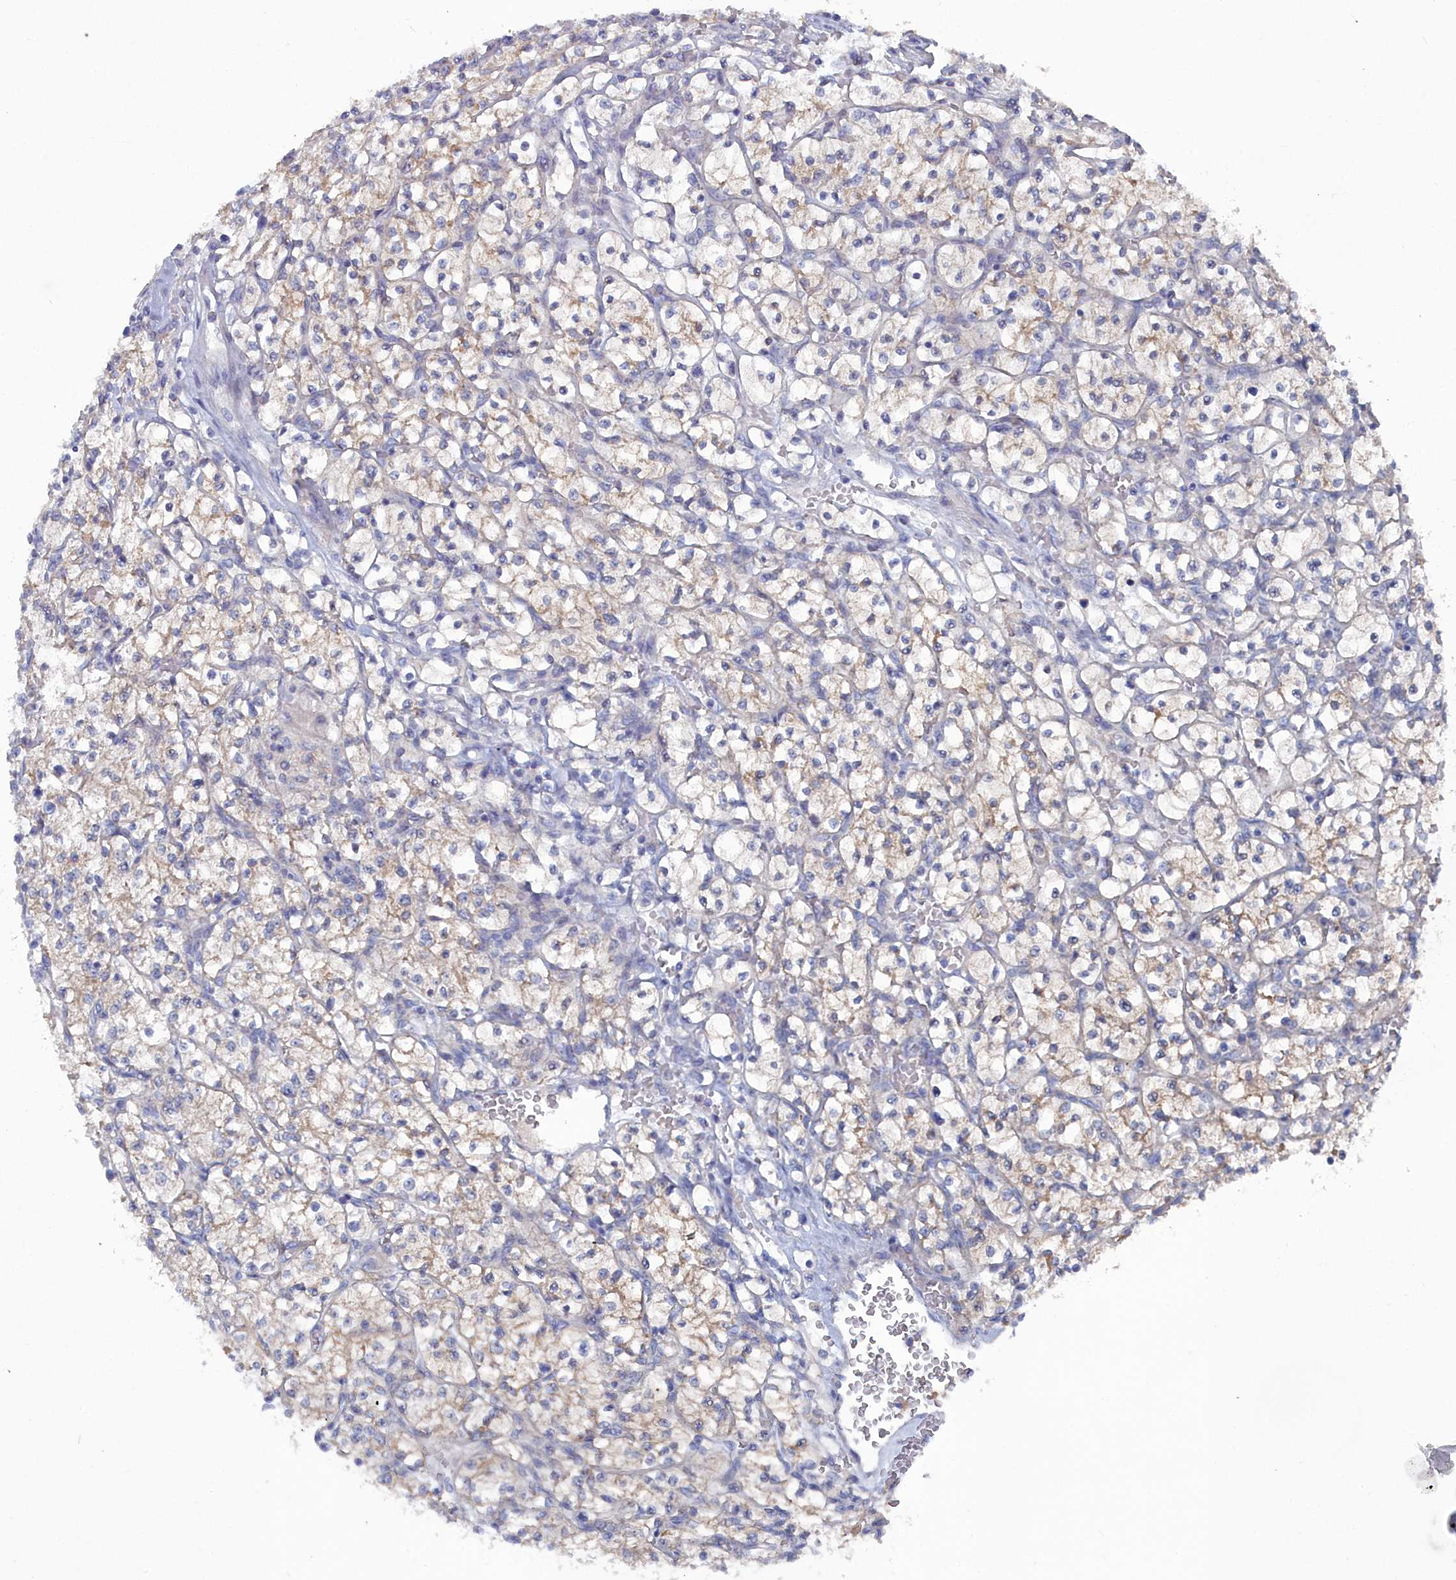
{"staining": {"intensity": "weak", "quantity": ">75%", "location": "cytoplasmic/membranous"}, "tissue": "renal cancer", "cell_type": "Tumor cells", "image_type": "cancer", "snomed": [{"axis": "morphology", "description": "Adenocarcinoma, NOS"}, {"axis": "topography", "description": "Kidney"}], "caption": "Adenocarcinoma (renal) tissue reveals weak cytoplasmic/membranous staining in approximately >75% of tumor cells", "gene": "CCDC149", "patient": {"sex": "female", "age": 64}}